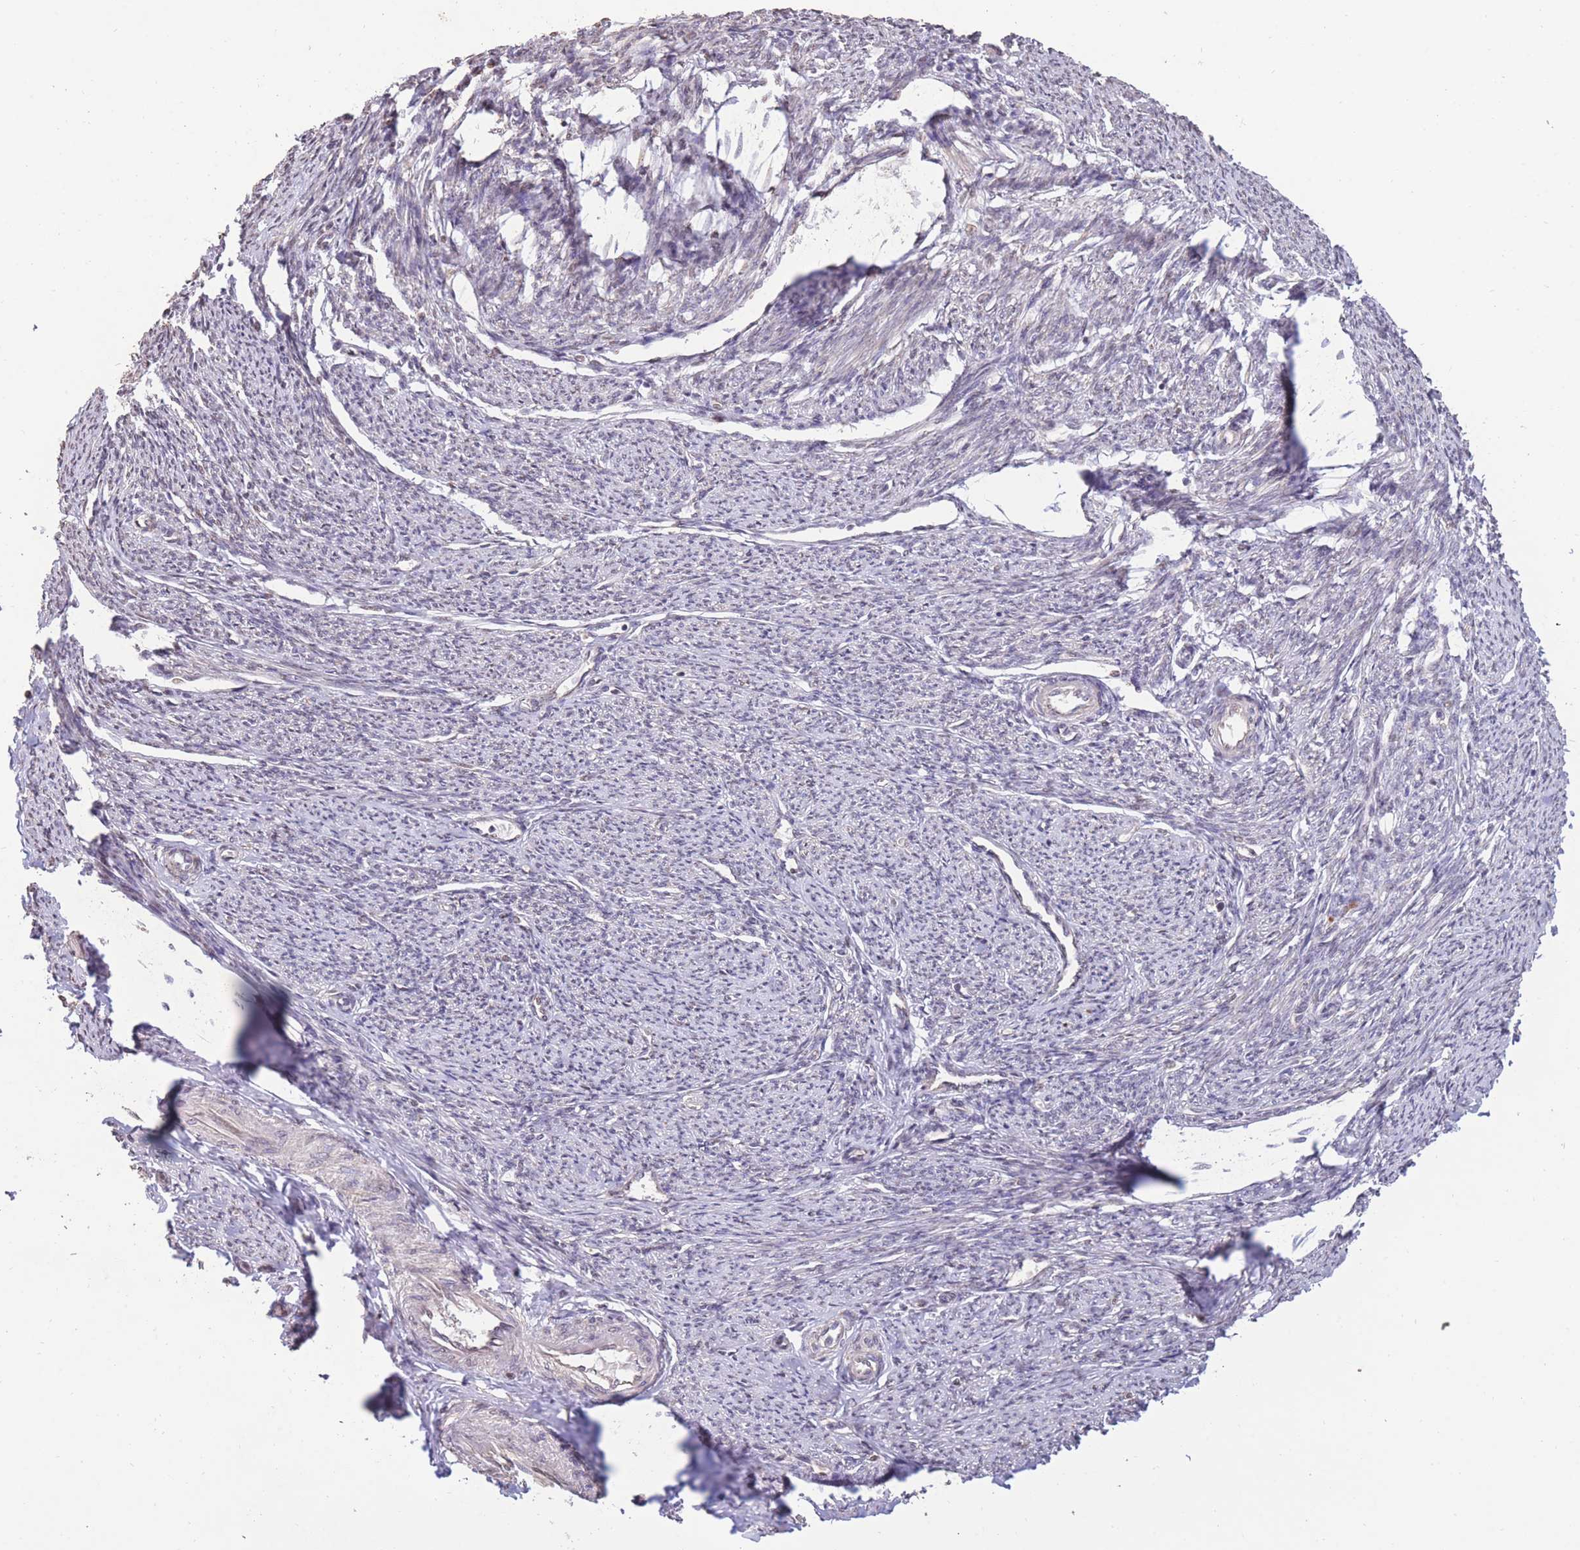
{"staining": {"intensity": "weak", "quantity": "25%-75%", "location": "cytoplasmic/membranous"}, "tissue": "smooth muscle", "cell_type": "Smooth muscle cells", "image_type": "normal", "snomed": [{"axis": "morphology", "description": "Normal tissue, NOS"}, {"axis": "topography", "description": "Smooth muscle"}, {"axis": "topography", "description": "Uterus"}], "caption": "High-magnification brightfield microscopy of normal smooth muscle stained with DAB (brown) and counterstained with hematoxylin (blue). smooth muscle cells exhibit weak cytoplasmic/membranous staining is seen in about25%-75% of cells.", "gene": "RGS14", "patient": {"sex": "female", "age": 59}}